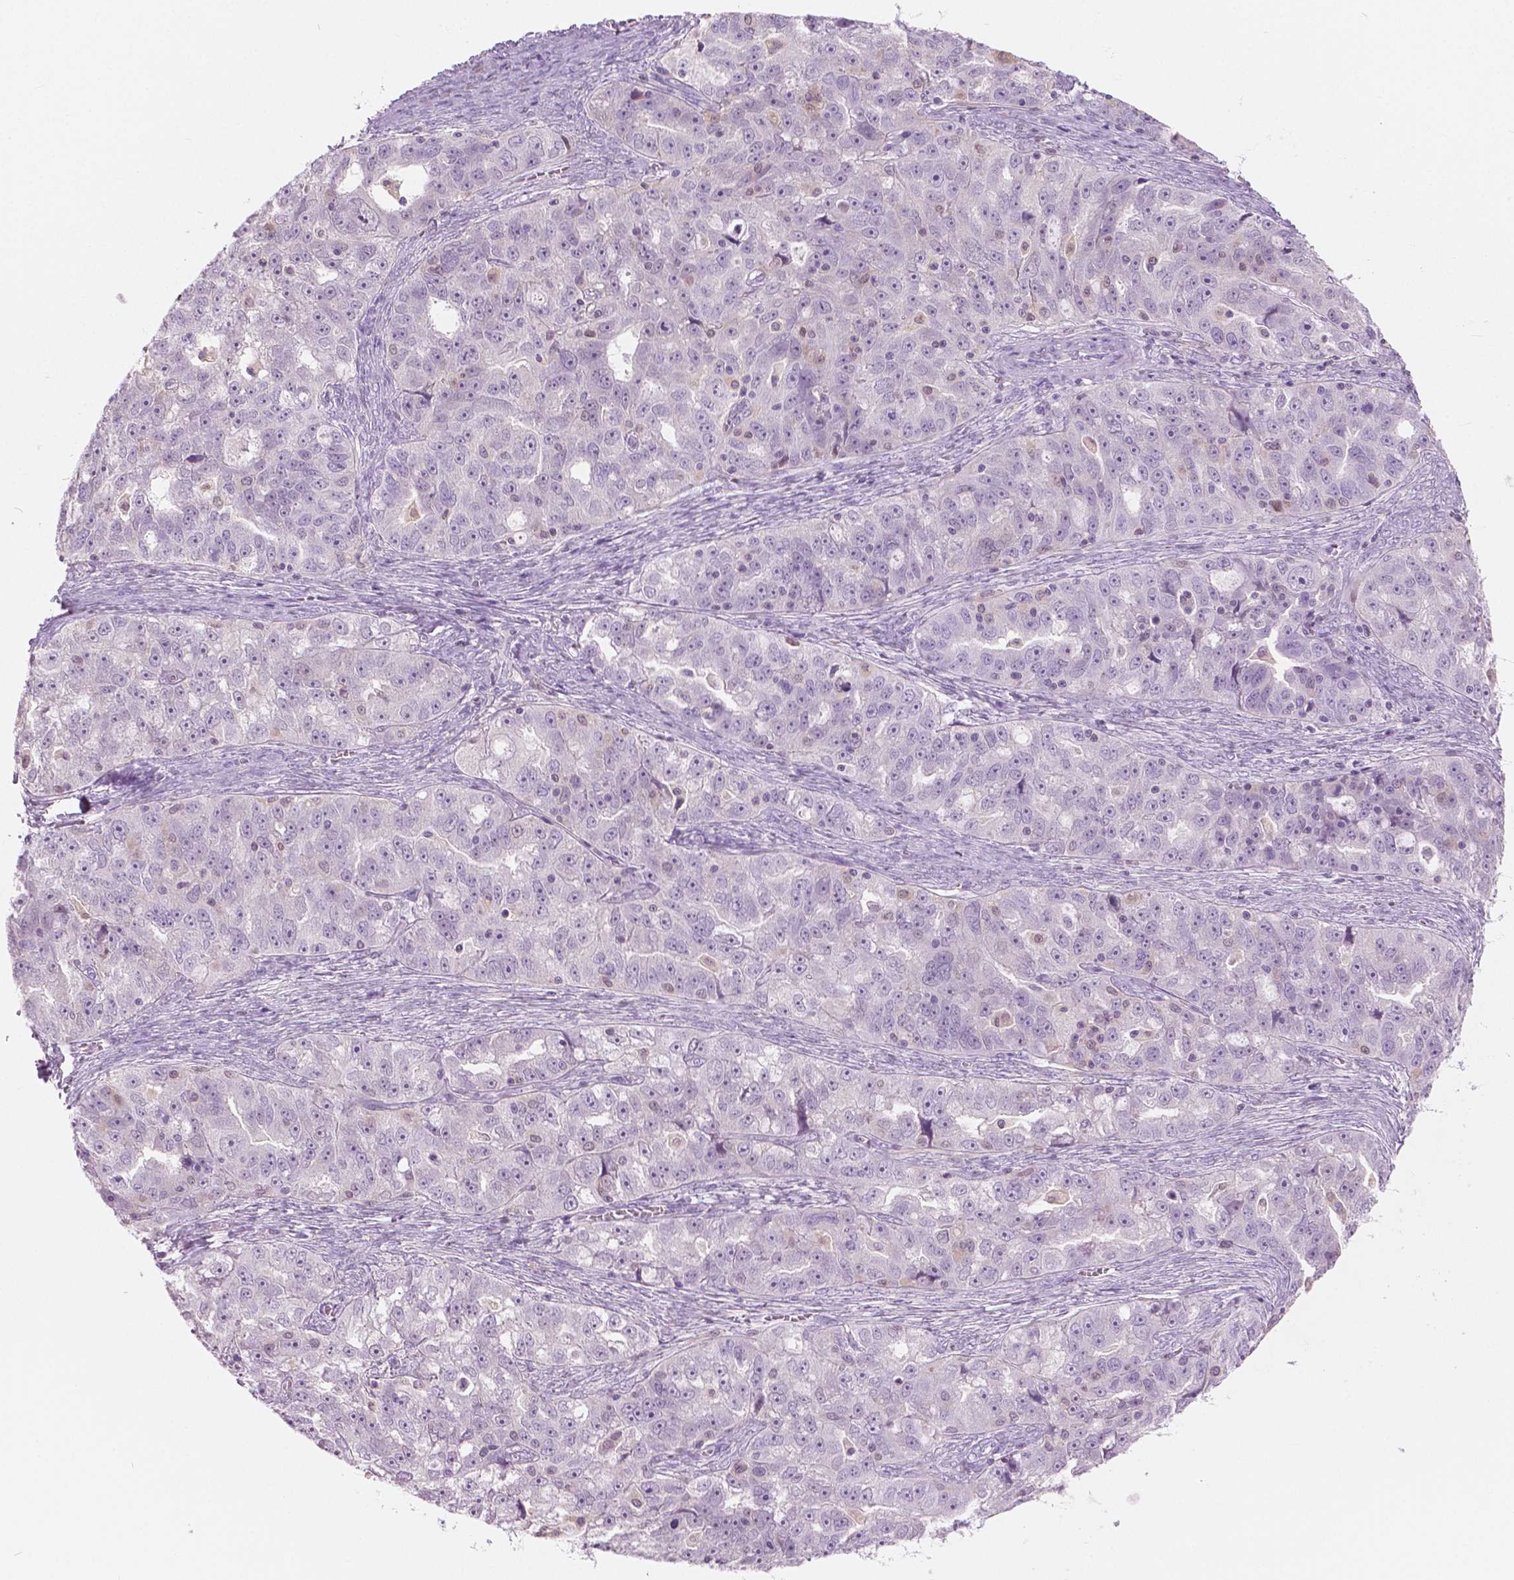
{"staining": {"intensity": "negative", "quantity": "none", "location": "none"}, "tissue": "ovarian cancer", "cell_type": "Tumor cells", "image_type": "cancer", "snomed": [{"axis": "morphology", "description": "Cystadenocarcinoma, serous, NOS"}, {"axis": "topography", "description": "Ovary"}], "caption": "Tumor cells show no significant staining in ovarian cancer (serous cystadenocarcinoma).", "gene": "GALM", "patient": {"sex": "female", "age": 51}}